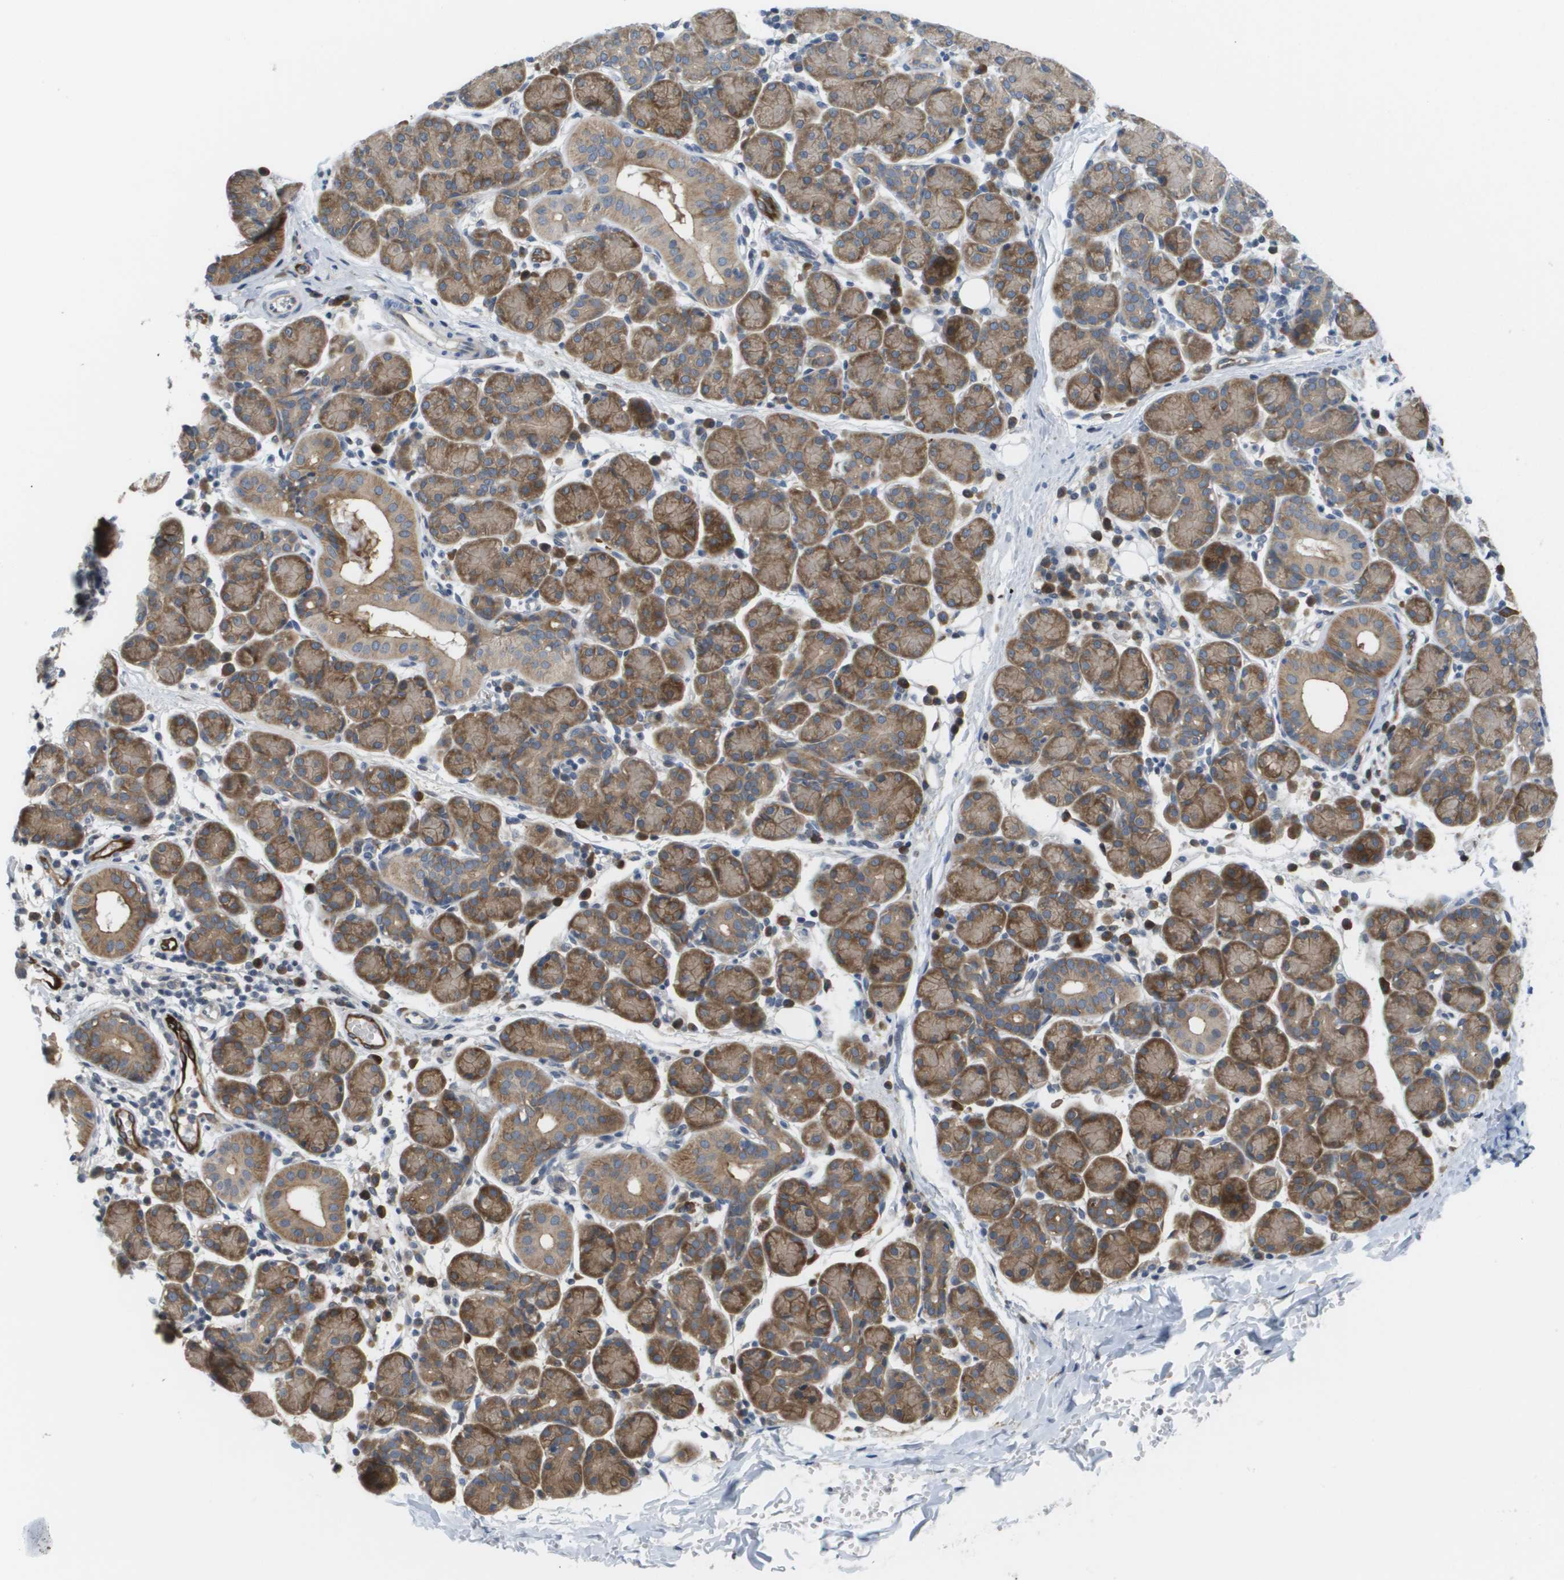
{"staining": {"intensity": "moderate", "quantity": "25%-75%", "location": "cytoplasmic/membranous"}, "tissue": "salivary gland", "cell_type": "Glandular cells", "image_type": "normal", "snomed": [{"axis": "morphology", "description": "Normal tissue, NOS"}, {"axis": "morphology", "description": "Inflammation, NOS"}, {"axis": "topography", "description": "Lymph node"}, {"axis": "topography", "description": "Salivary gland"}], "caption": "Salivary gland stained with DAB (3,3'-diaminobenzidine) immunohistochemistry displays medium levels of moderate cytoplasmic/membranous positivity in about 25%-75% of glandular cells.", "gene": "MARCHF8", "patient": {"sex": "male", "age": 3}}